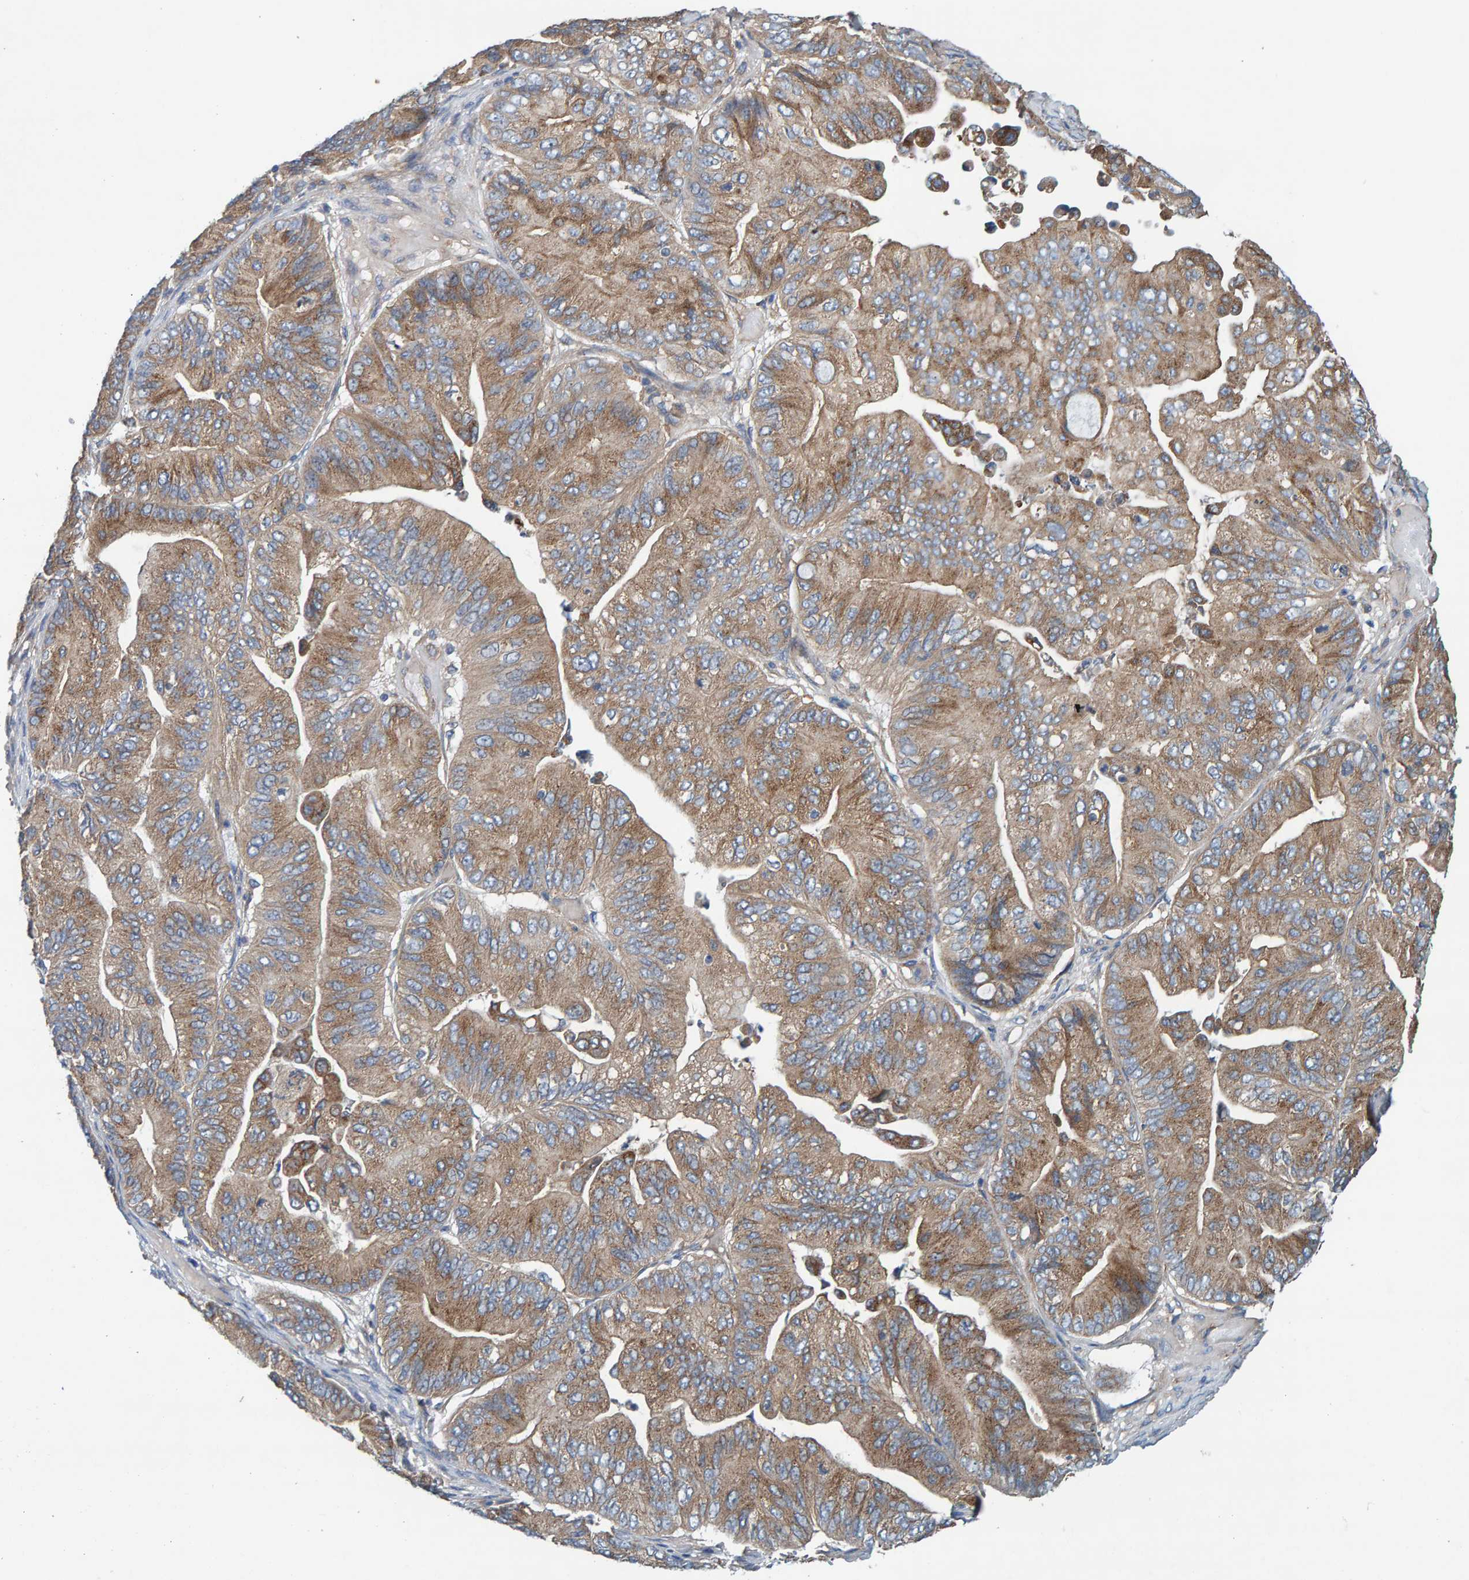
{"staining": {"intensity": "moderate", "quantity": ">75%", "location": "cytoplasmic/membranous"}, "tissue": "ovarian cancer", "cell_type": "Tumor cells", "image_type": "cancer", "snomed": [{"axis": "morphology", "description": "Cystadenocarcinoma, mucinous, NOS"}, {"axis": "topography", "description": "Ovary"}], "caption": "The histopathology image displays immunohistochemical staining of mucinous cystadenocarcinoma (ovarian). There is moderate cytoplasmic/membranous staining is appreciated in approximately >75% of tumor cells.", "gene": "MKLN1", "patient": {"sex": "female", "age": 61}}